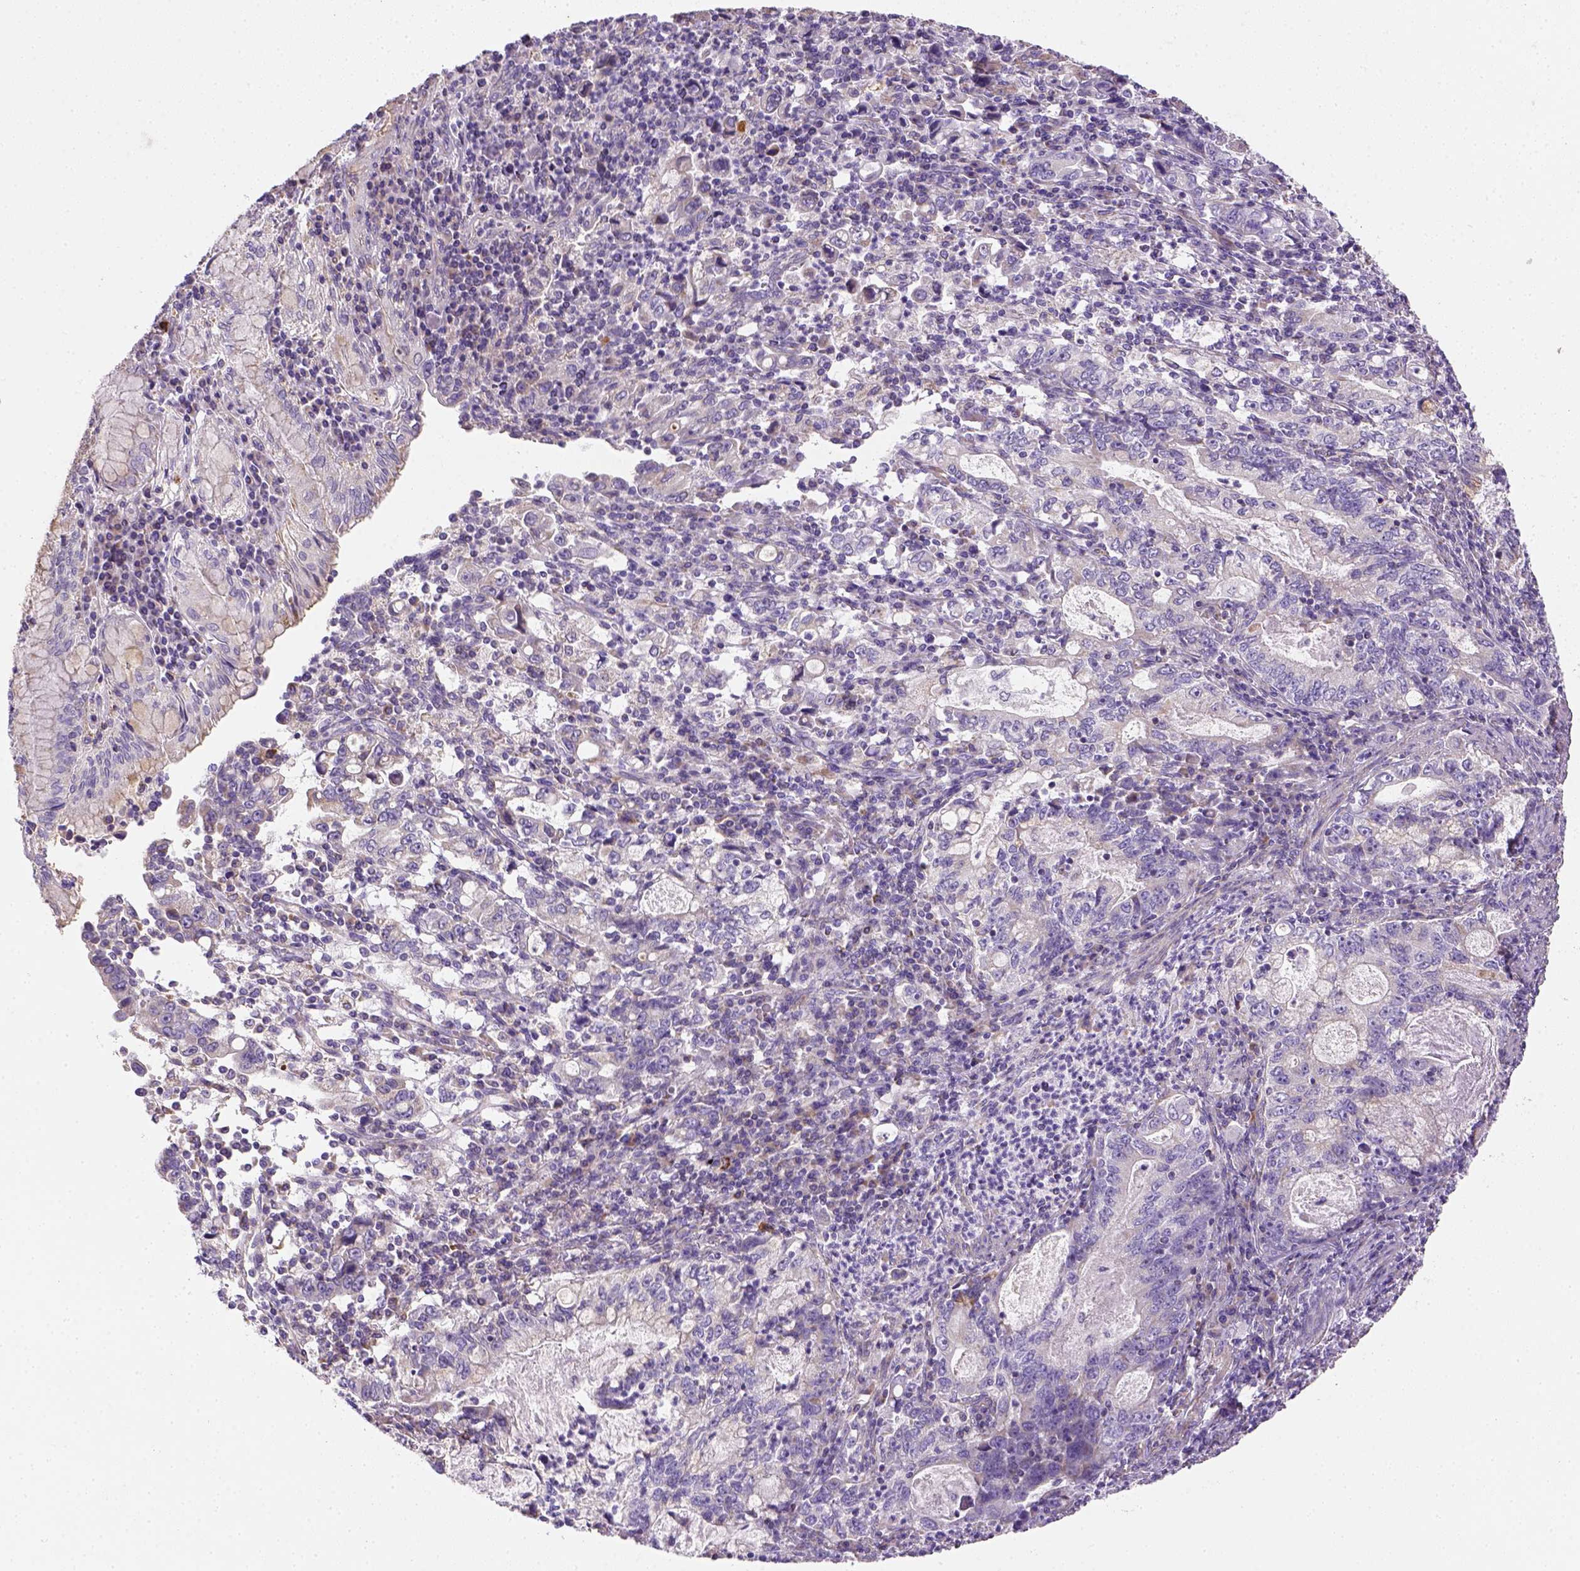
{"staining": {"intensity": "negative", "quantity": "none", "location": "none"}, "tissue": "stomach cancer", "cell_type": "Tumor cells", "image_type": "cancer", "snomed": [{"axis": "morphology", "description": "Adenocarcinoma, NOS"}, {"axis": "topography", "description": "Stomach, lower"}], "caption": "This is an immunohistochemistry (IHC) image of human stomach cancer. There is no positivity in tumor cells.", "gene": "HTRA1", "patient": {"sex": "female", "age": 72}}